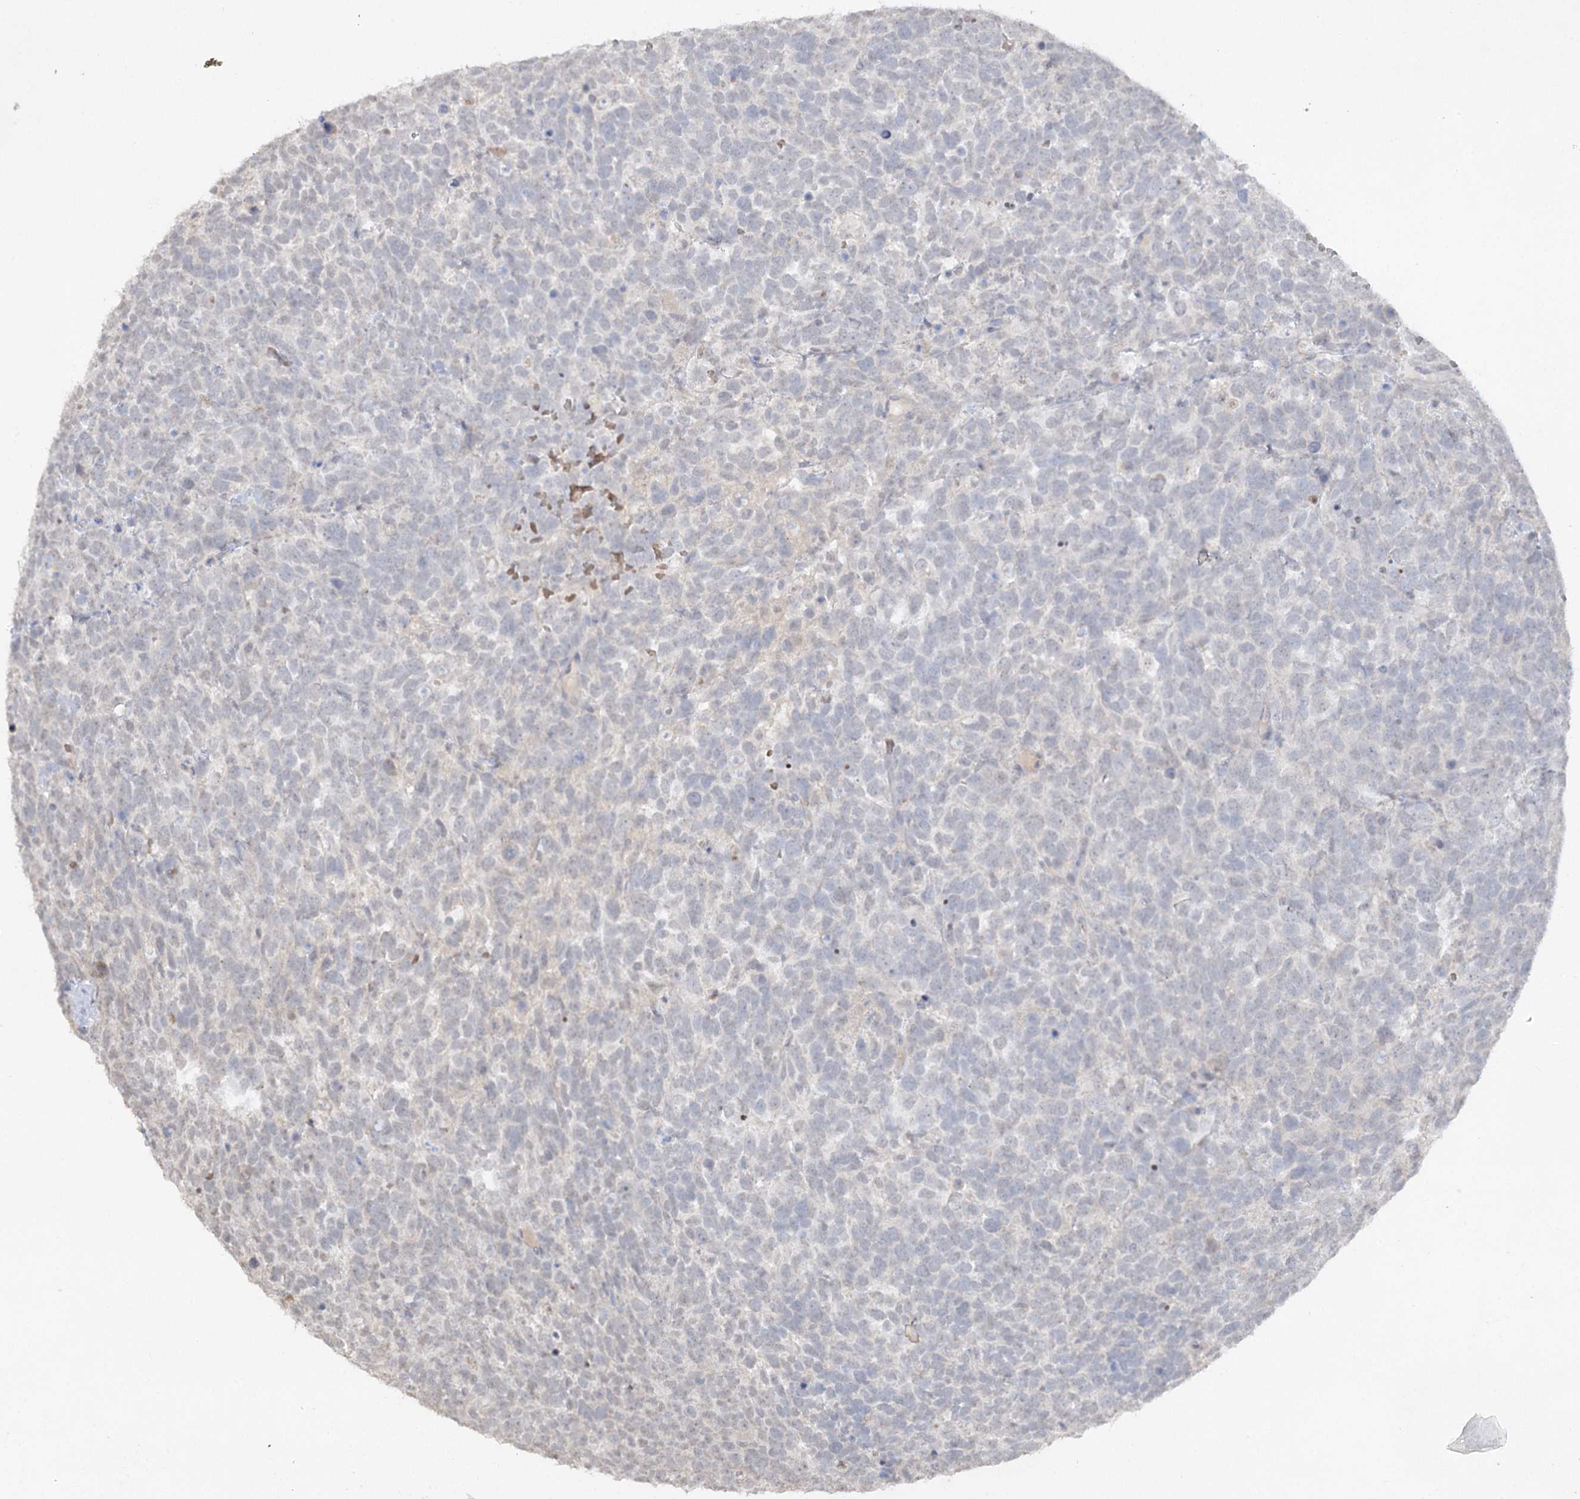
{"staining": {"intensity": "negative", "quantity": "none", "location": "none"}, "tissue": "urothelial cancer", "cell_type": "Tumor cells", "image_type": "cancer", "snomed": [{"axis": "morphology", "description": "Urothelial carcinoma, High grade"}, {"axis": "topography", "description": "Urinary bladder"}], "caption": "Immunohistochemistry of human urothelial carcinoma (high-grade) shows no expression in tumor cells. (DAB (3,3'-diaminobenzidine) immunohistochemistry, high magnification).", "gene": "TRAF3IP1", "patient": {"sex": "female", "age": 82}}